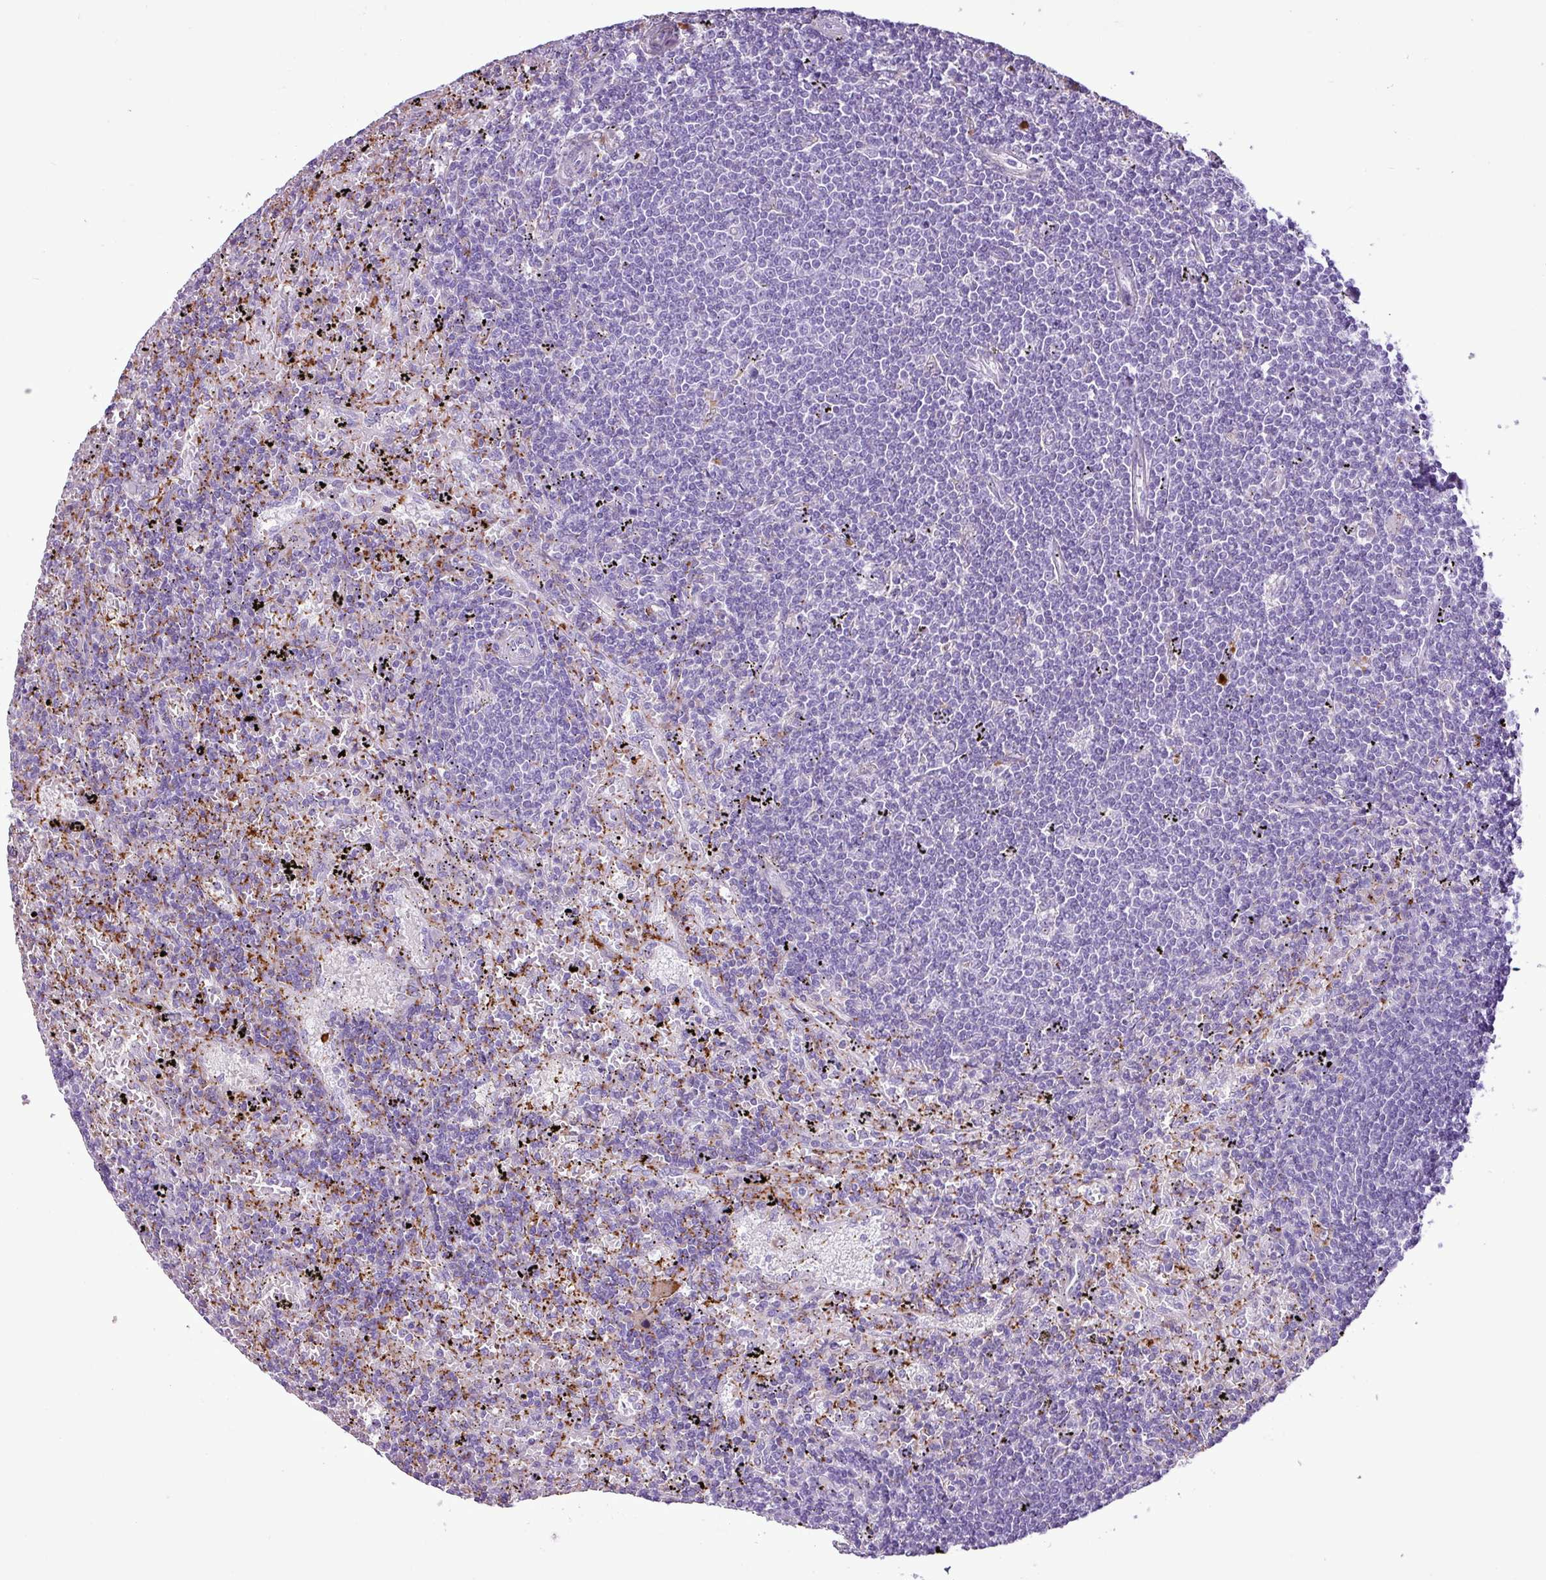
{"staining": {"intensity": "negative", "quantity": "none", "location": "none"}, "tissue": "lymphoma", "cell_type": "Tumor cells", "image_type": "cancer", "snomed": [{"axis": "morphology", "description": "Malignant lymphoma, non-Hodgkin's type, Low grade"}, {"axis": "topography", "description": "Spleen"}], "caption": "Immunohistochemical staining of low-grade malignant lymphoma, non-Hodgkin's type reveals no significant positivity in tumor cells.", "gene": "TMEM200C", "patient": {"sex": "male", "age": 76}}